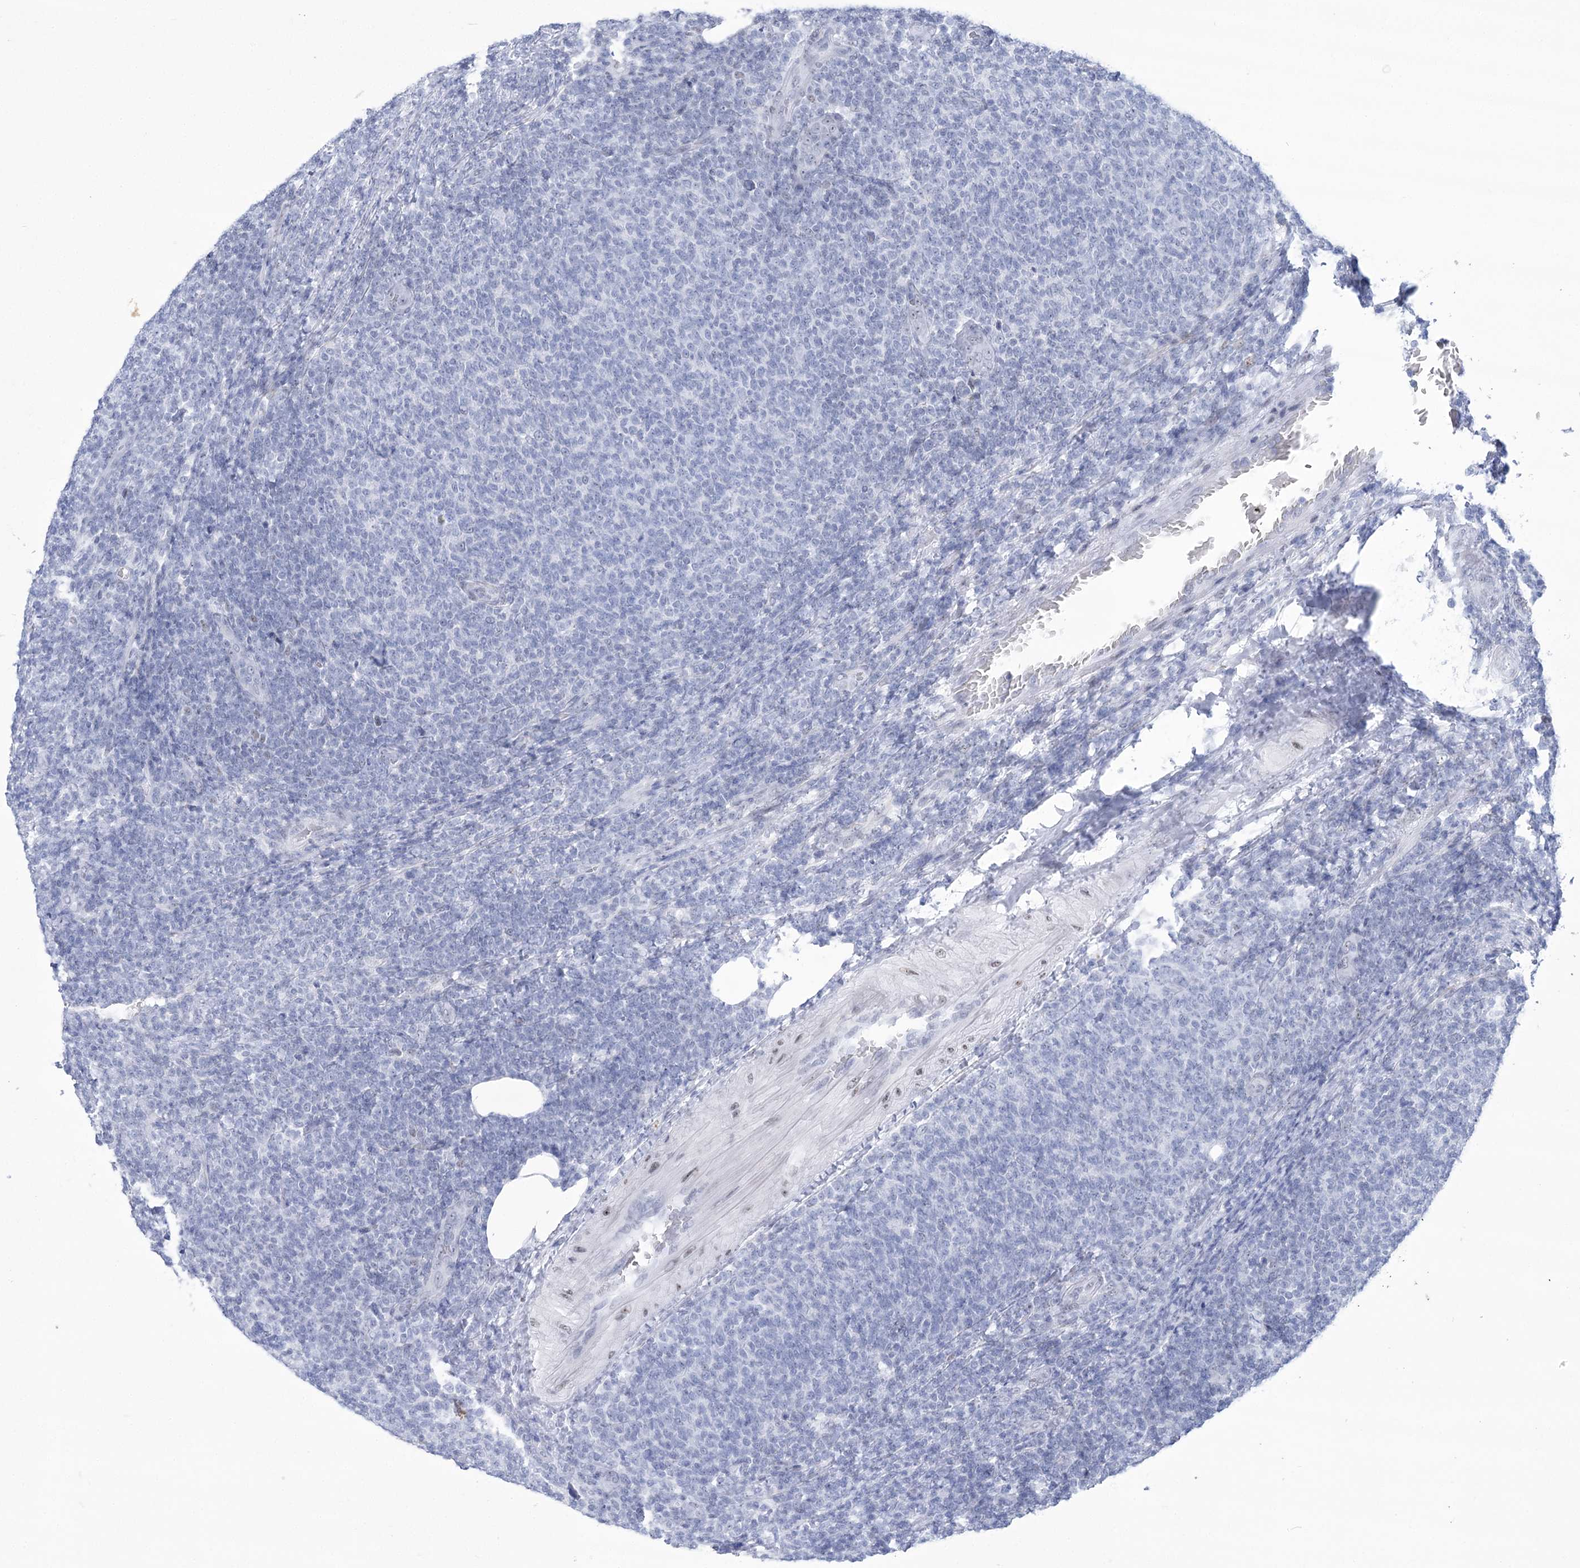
{"staining": {"intensity": "negative", "quantity": "none", "location": "none"}, "tissue": "lymphoma", "cell_type": "Tumor cells", "image_type": "cancer", "snomed": [{"axis": "morphology", "description": "Malignant lymphoma, non-Hodgkin's type, Low grade"}, {"axis": "topography", "description": "Lymph node"}], "caption": "DAB immunohistochemical staining of human malignant lymphoma, non-Hodgkin's type (low-grade) demonstrates no significant staining in tumor cells.", "gene": "HORMAD1", "patient": {"sex": "male", "age": 66}}